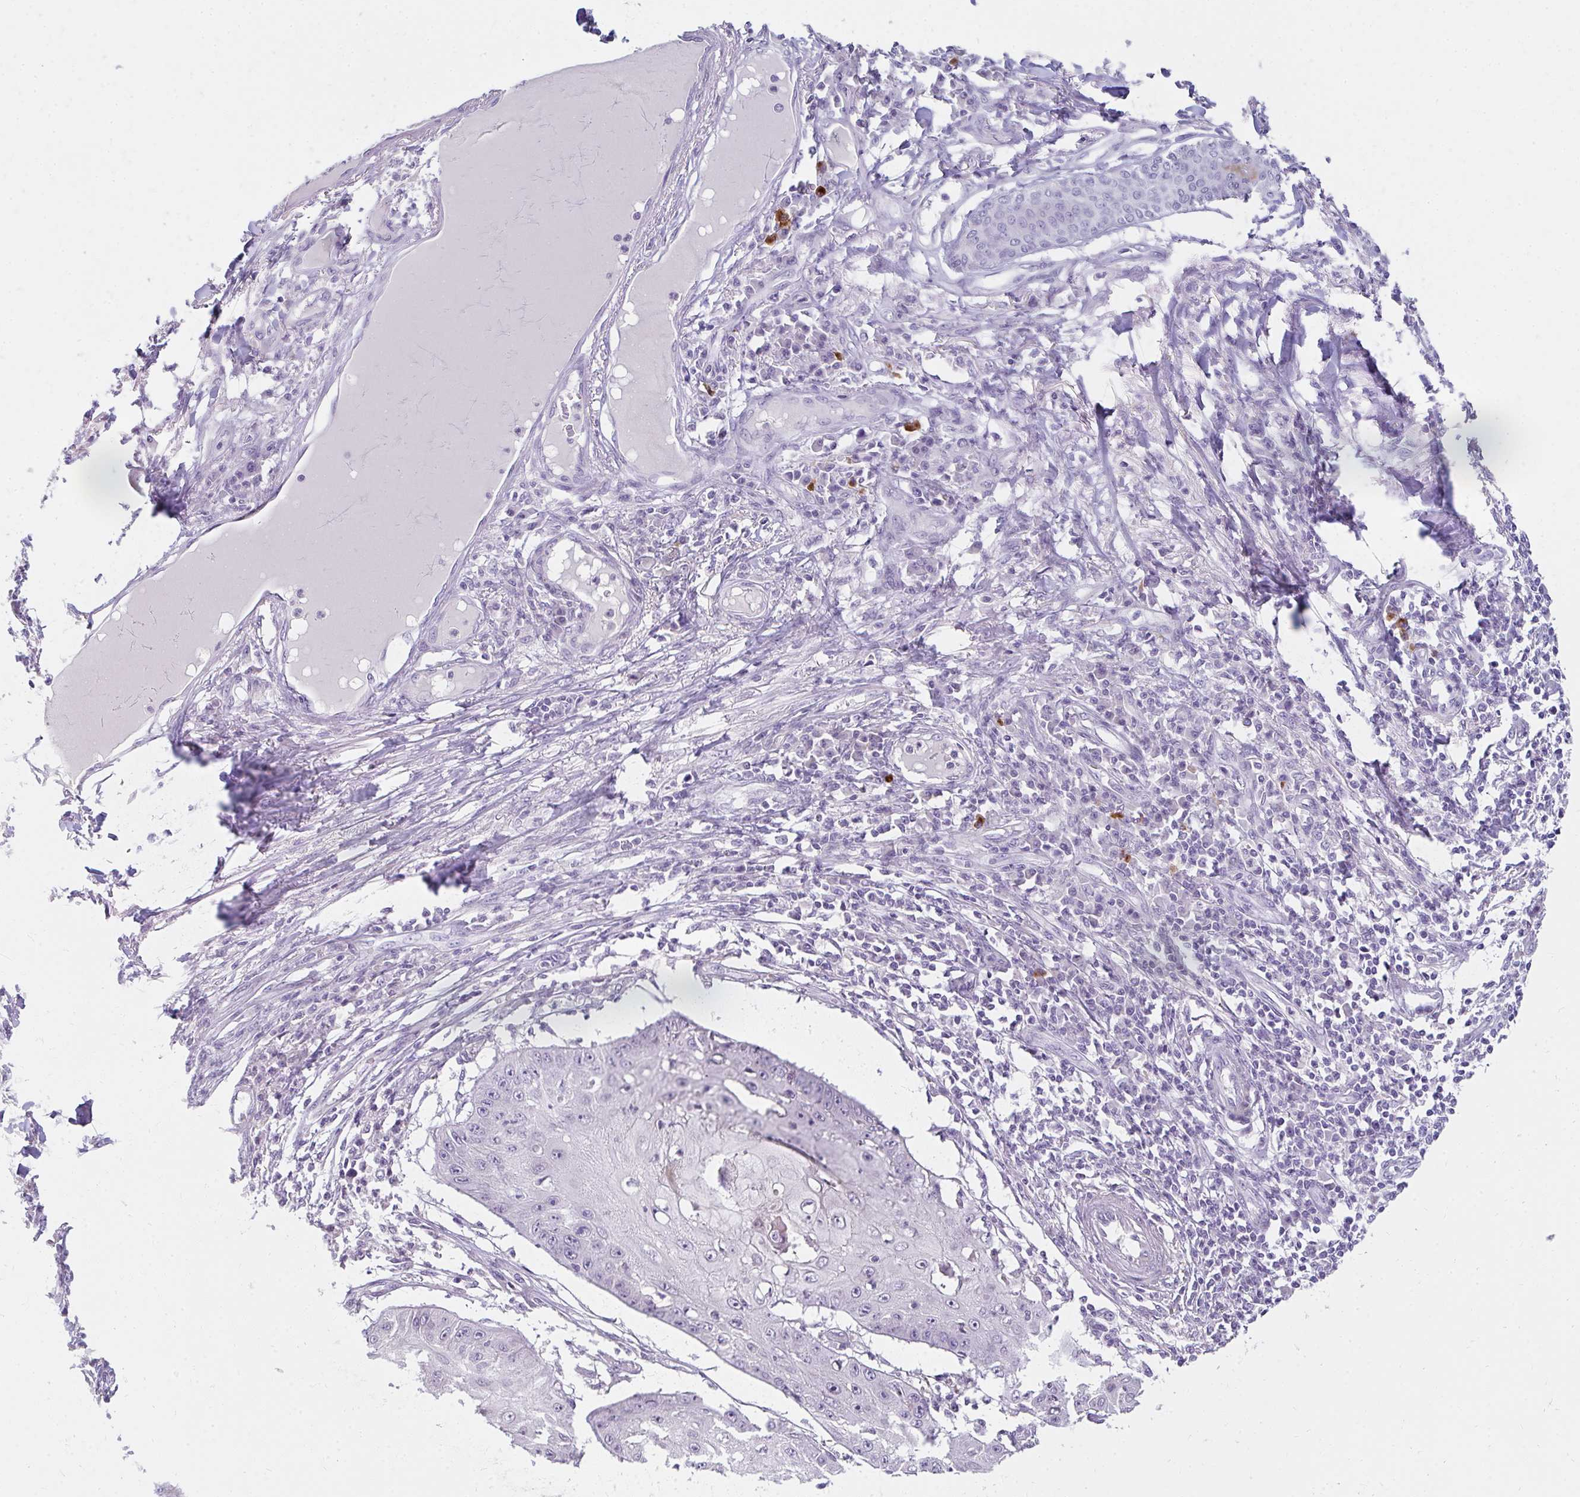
{"staining": {"intensity": "negative", "quantity": "none", "location": "none"}, "tissue": "skin cancer", "cell_type": "Tumor cells", "image_type": "cancer", "snomed": [{"axis": "morphology", "description": "Squamous cell carcinoma, NOS"}, {"axis": "topography", "description": "Skin"}], "caption": "A photomicrograph of skin cancer stained for a protein displays no brown staining in tumor cells.", "gene": "PPP1R3G", "patient": {"sex": "male", "age": 70}}